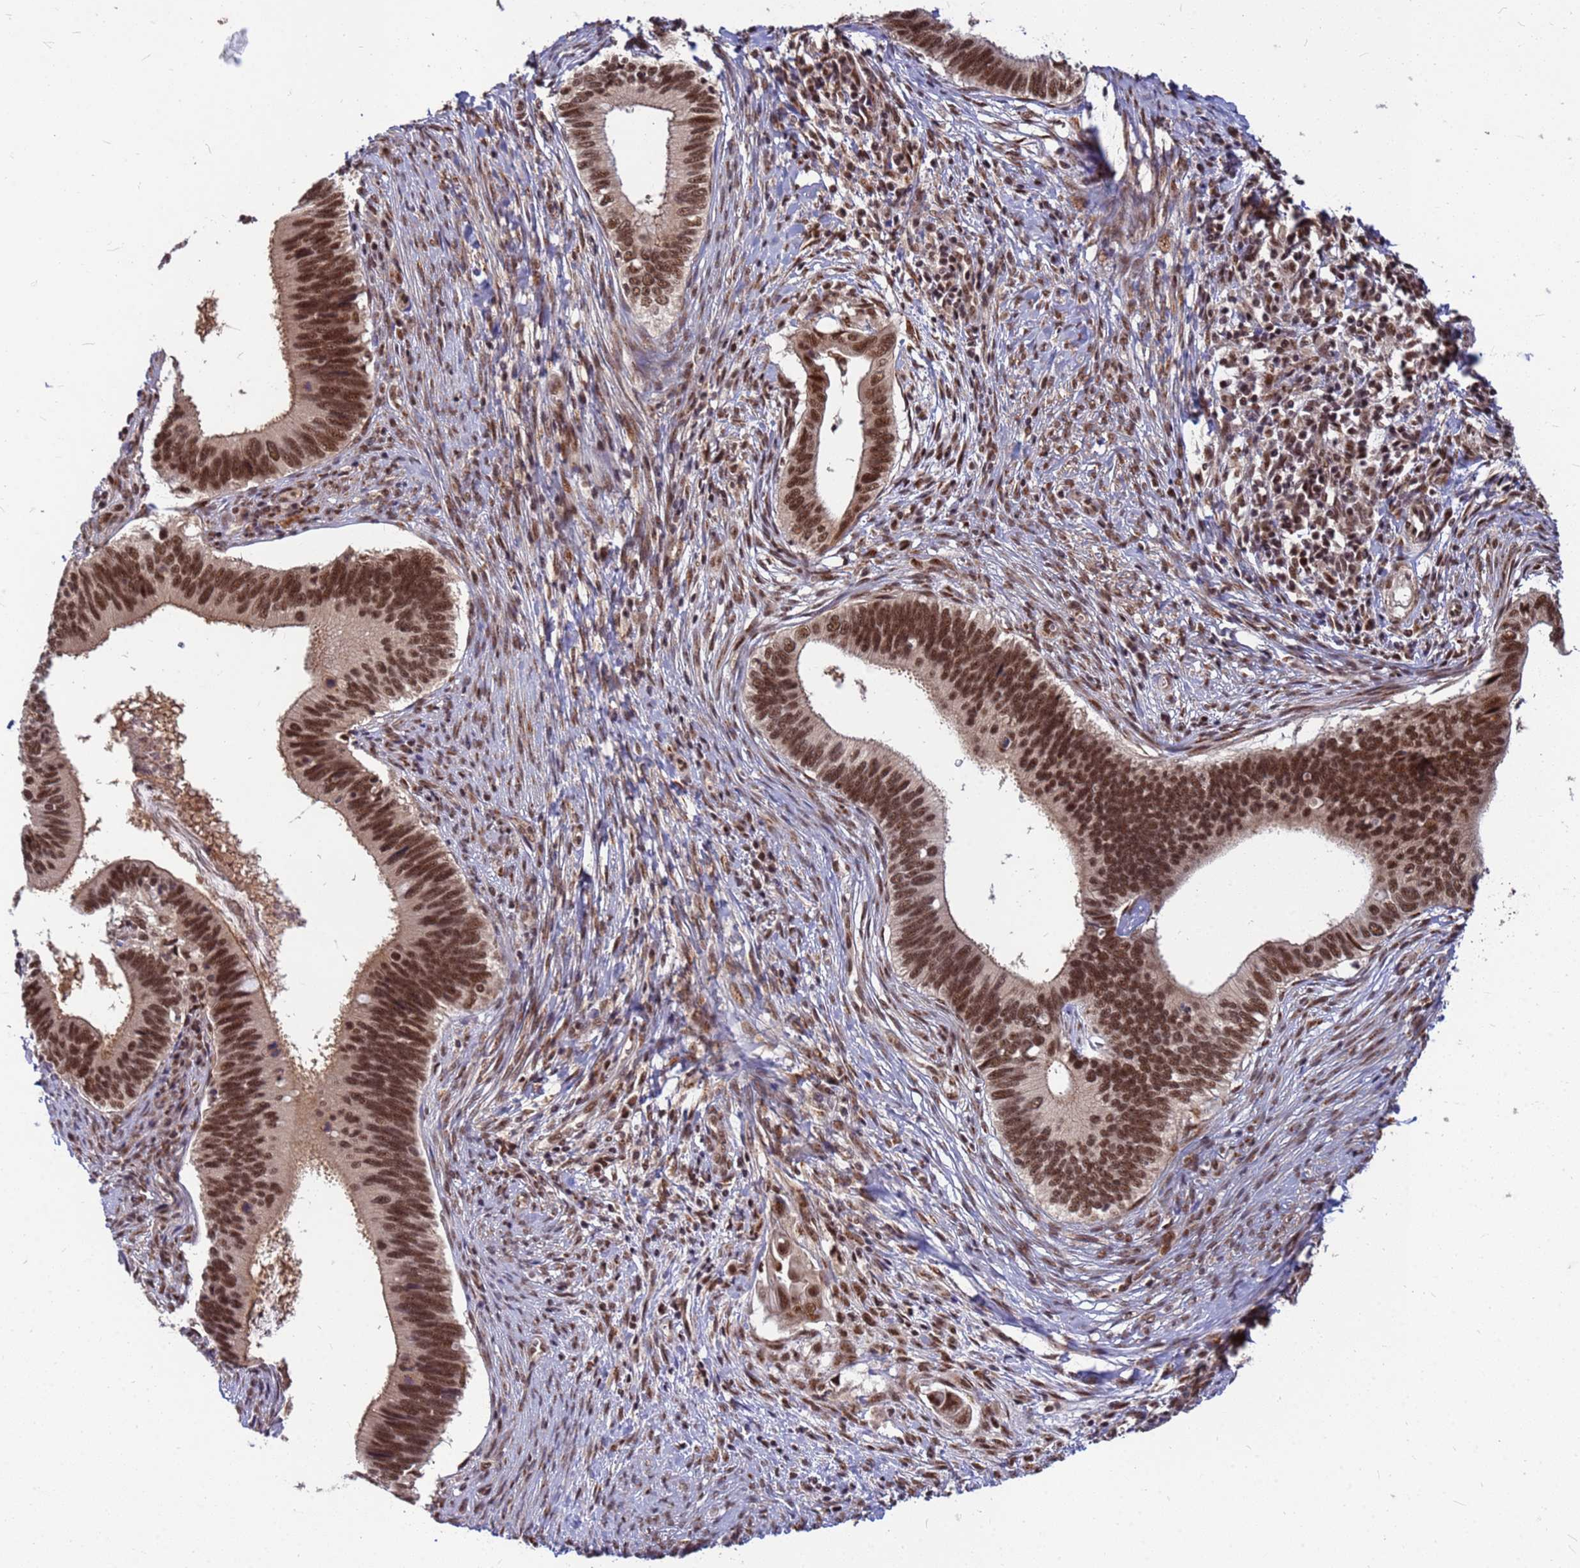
{"staining": {"intensity": "strong", "quantity": ">75%", "location": "nuclear"}, "tissue": "cervical cancer", "cell_type": "Tumor cells", "image_type": "cancer", "snomed": [{"axis": "morphology", "description": "Adenocarcinoma, NOS"}, {"axis": "topography", "description": "Cervix"}], "caption": "IHC photomicrograph of cervical adenocarcinoma stained for a protein (brown), which exhibits high levels of strong nuclear expression in about >75% of tumor cells.", "gene": "NCBP2", "patient": {"sex": "female", "age": 42}}